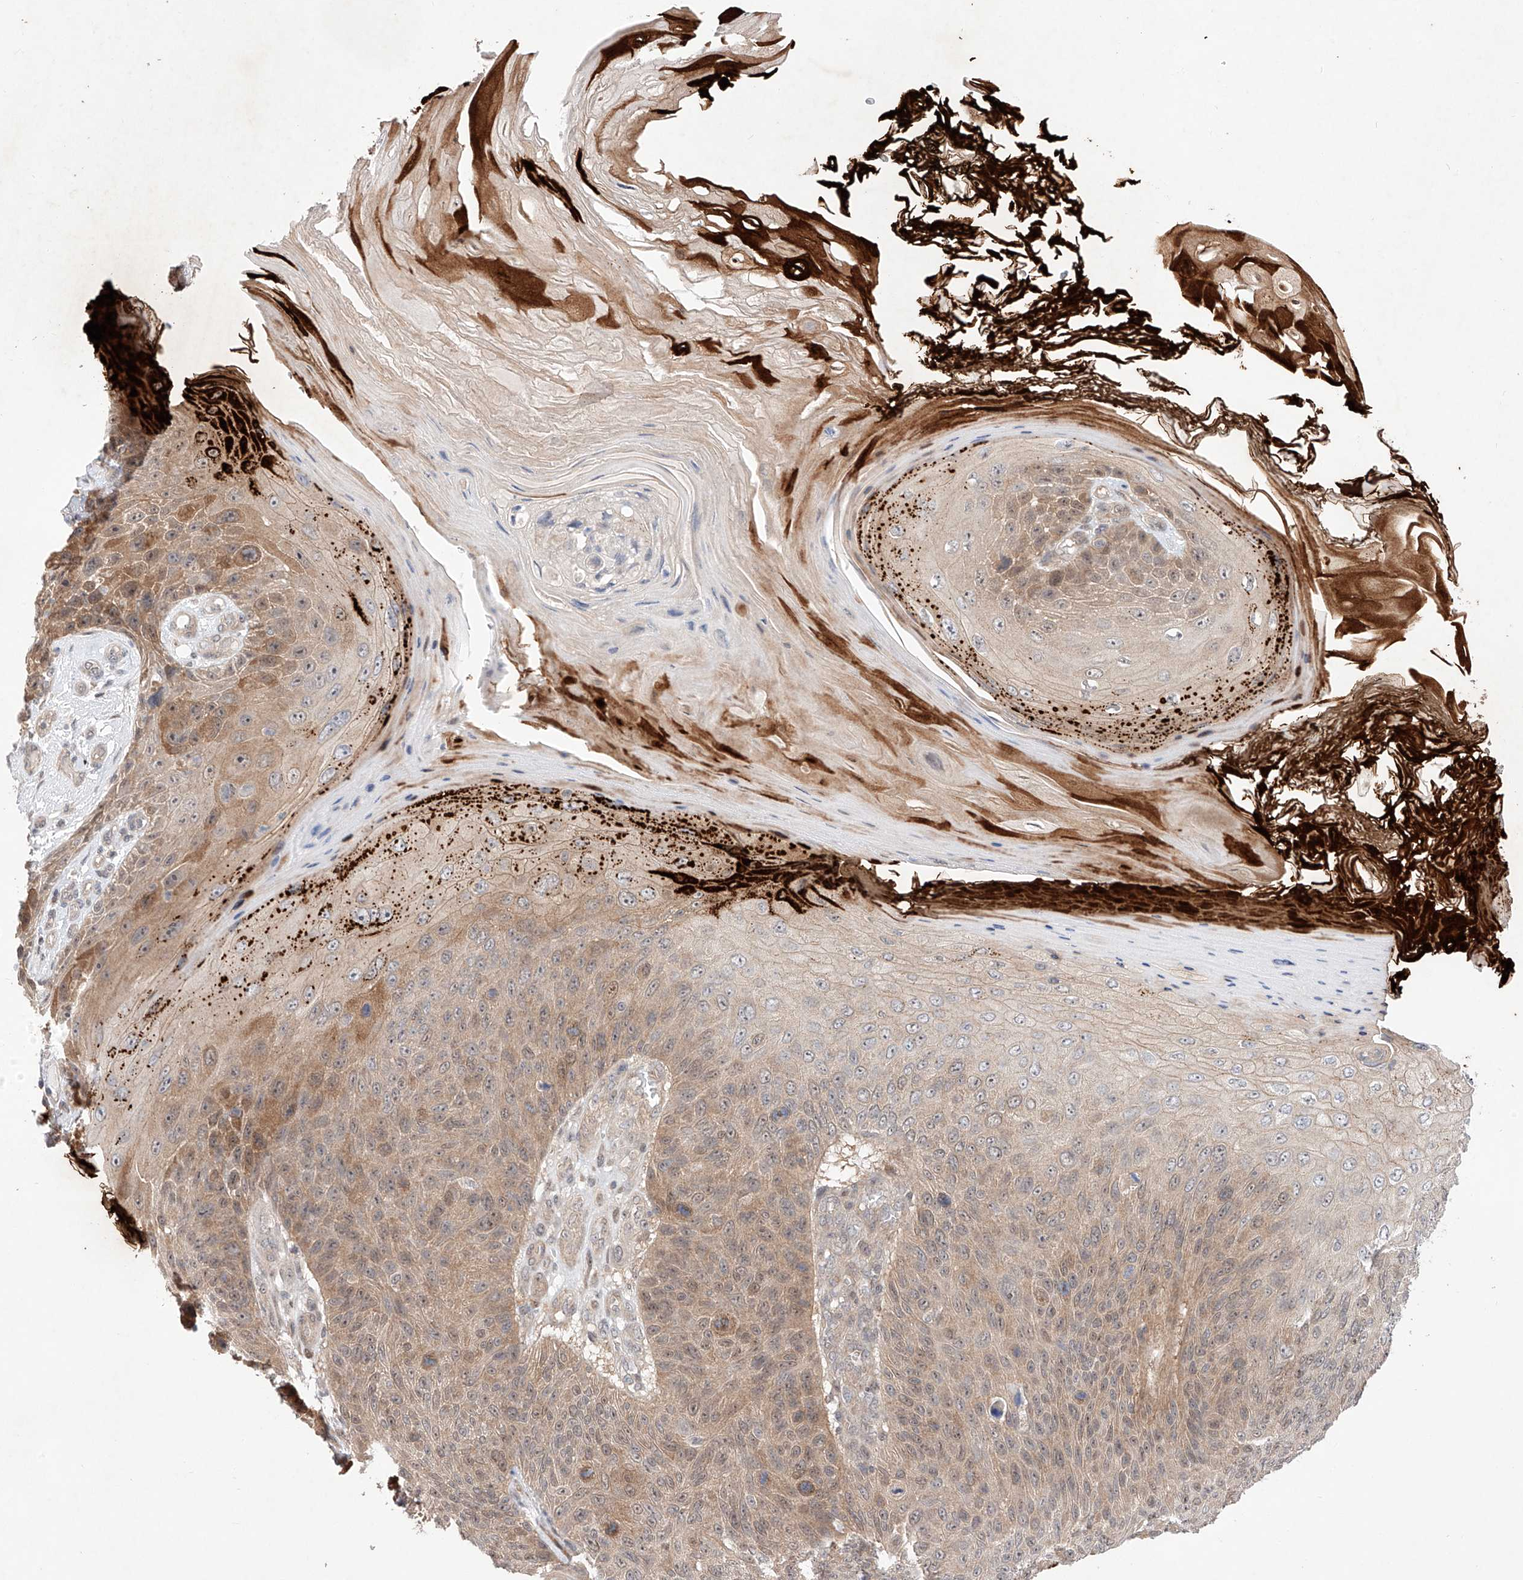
{"staining": {"intensity": "weak", "quantity": "25%-75%", "location": "cytoplasmic/membranous"}, "tissue": "skin cancer", "cell_type": "Tumor cells", "image_type": "cancer", "snomed": [{"axis": "morphology", "description": "Squamous cell carcinoma, NOS"}, {"axis": "topography", "description": "Skin"}], "caption": "Protein positivity by IHC demonstrates weak cytoplasmic/membranous expression in about 25%-75% of tumor cells in skin squamous cell carcinoma. Using DAB (3,3'-diaminobenzidine) (brown) and hematoxylin (blue) stains, captured at high magnification using brightfield microscopy.", "gene": "TSR2", "patient": {"sex": "female", "age": 88}}